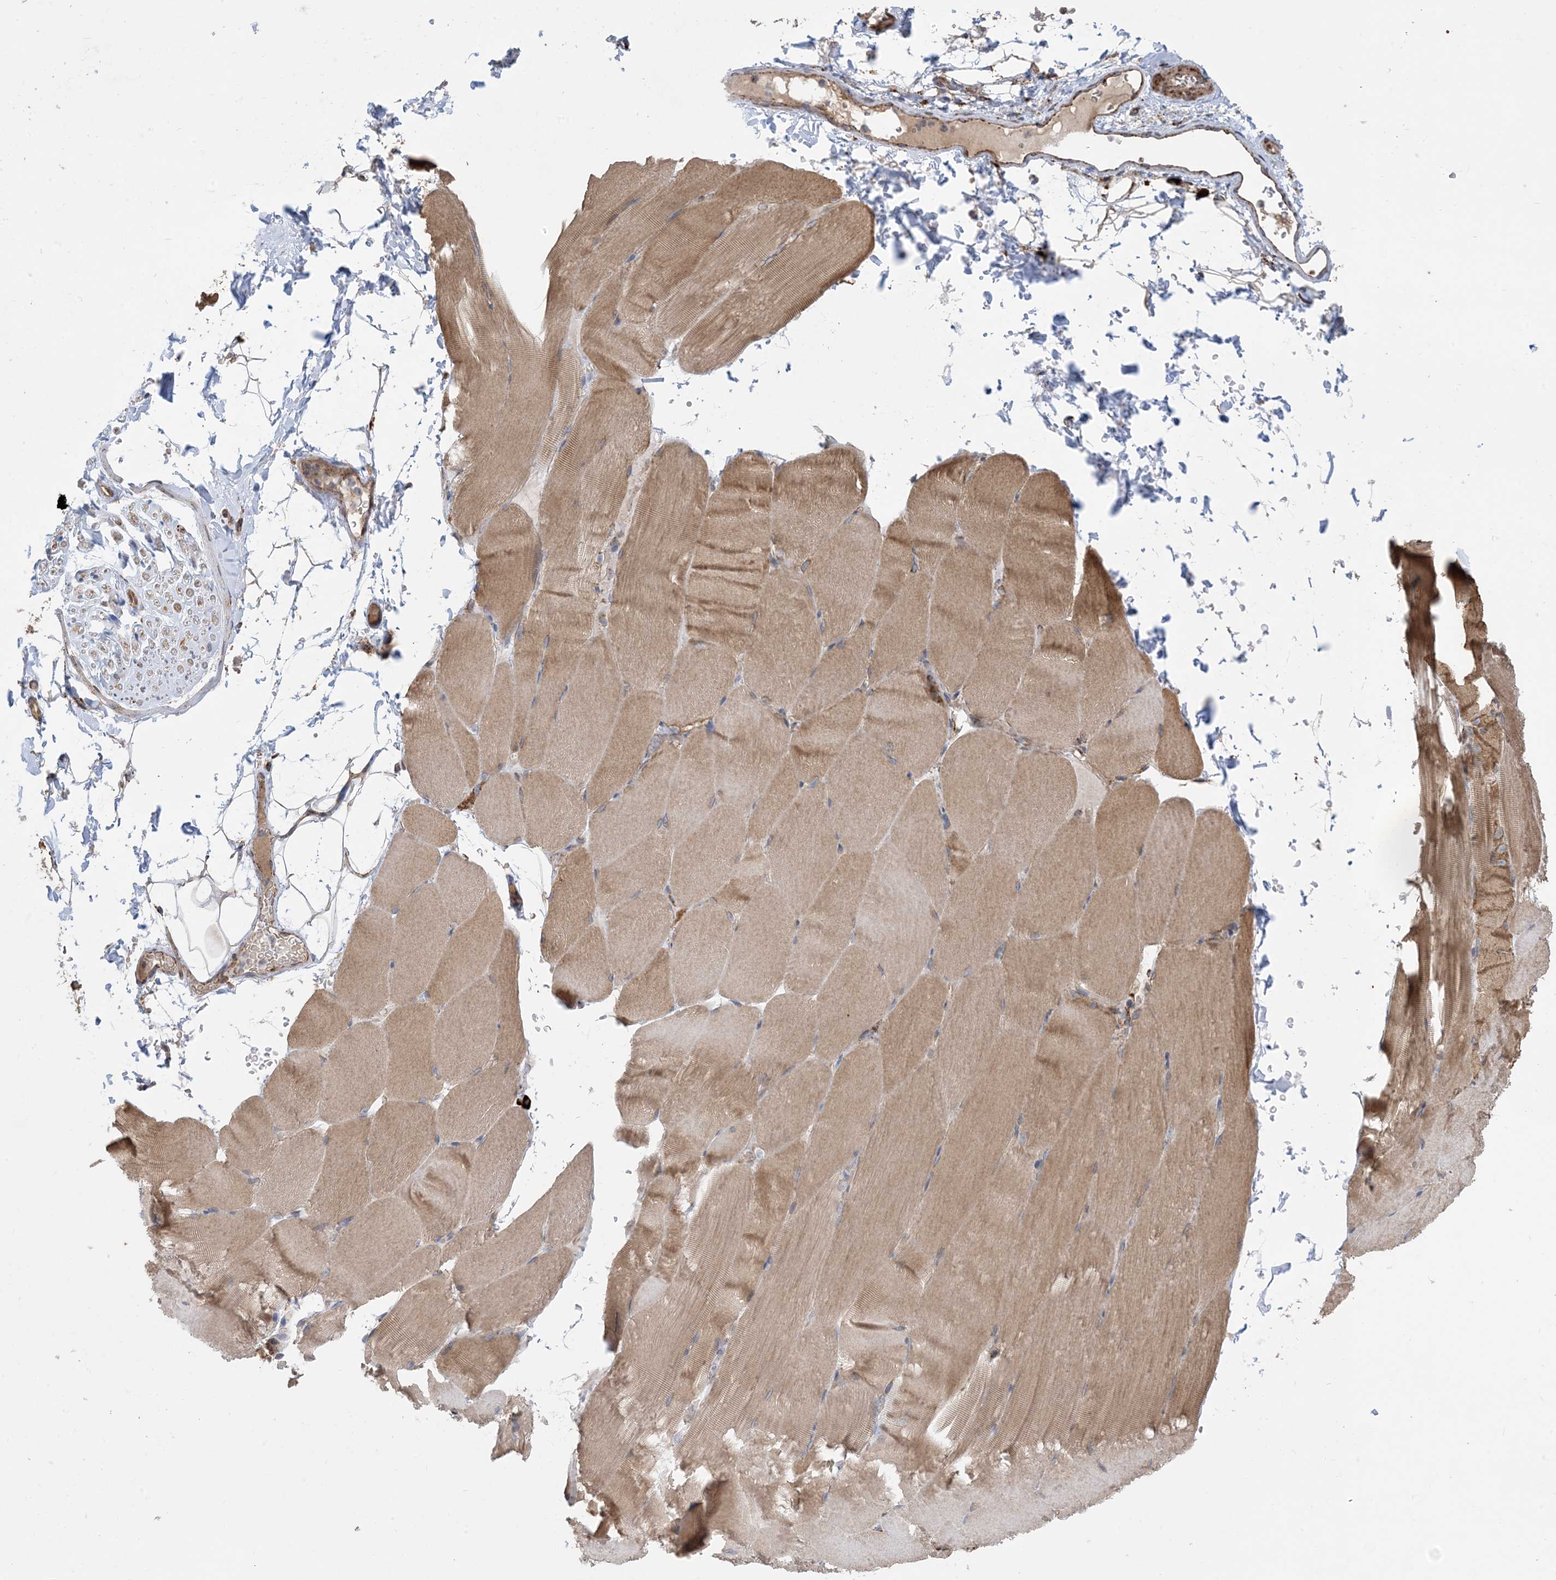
{"staining": {"intensity": "moderate", "quantity": ">75%", "location": "cytoplasmic/membranous"}, "tissue": "skeletal muscle", "cell_type": "Myocytes", "image_type": "normal", "snomed": [{"axis": "morphology", "description": "Normal tissue, NOS"}, {"axis": "topography", "description": "Skeletal muscle"}, {"axis": "topography", "description": "Parathyroid gland"}], "caption": "The histopathology image displays staining of unremarkable skeletal muscle, revealing moderate cytoplasmic/membranous protein positivity (brown color) within myocytes.", "gene": "PCDHGA1", "patient": {"sex": "female", "age": 37}}